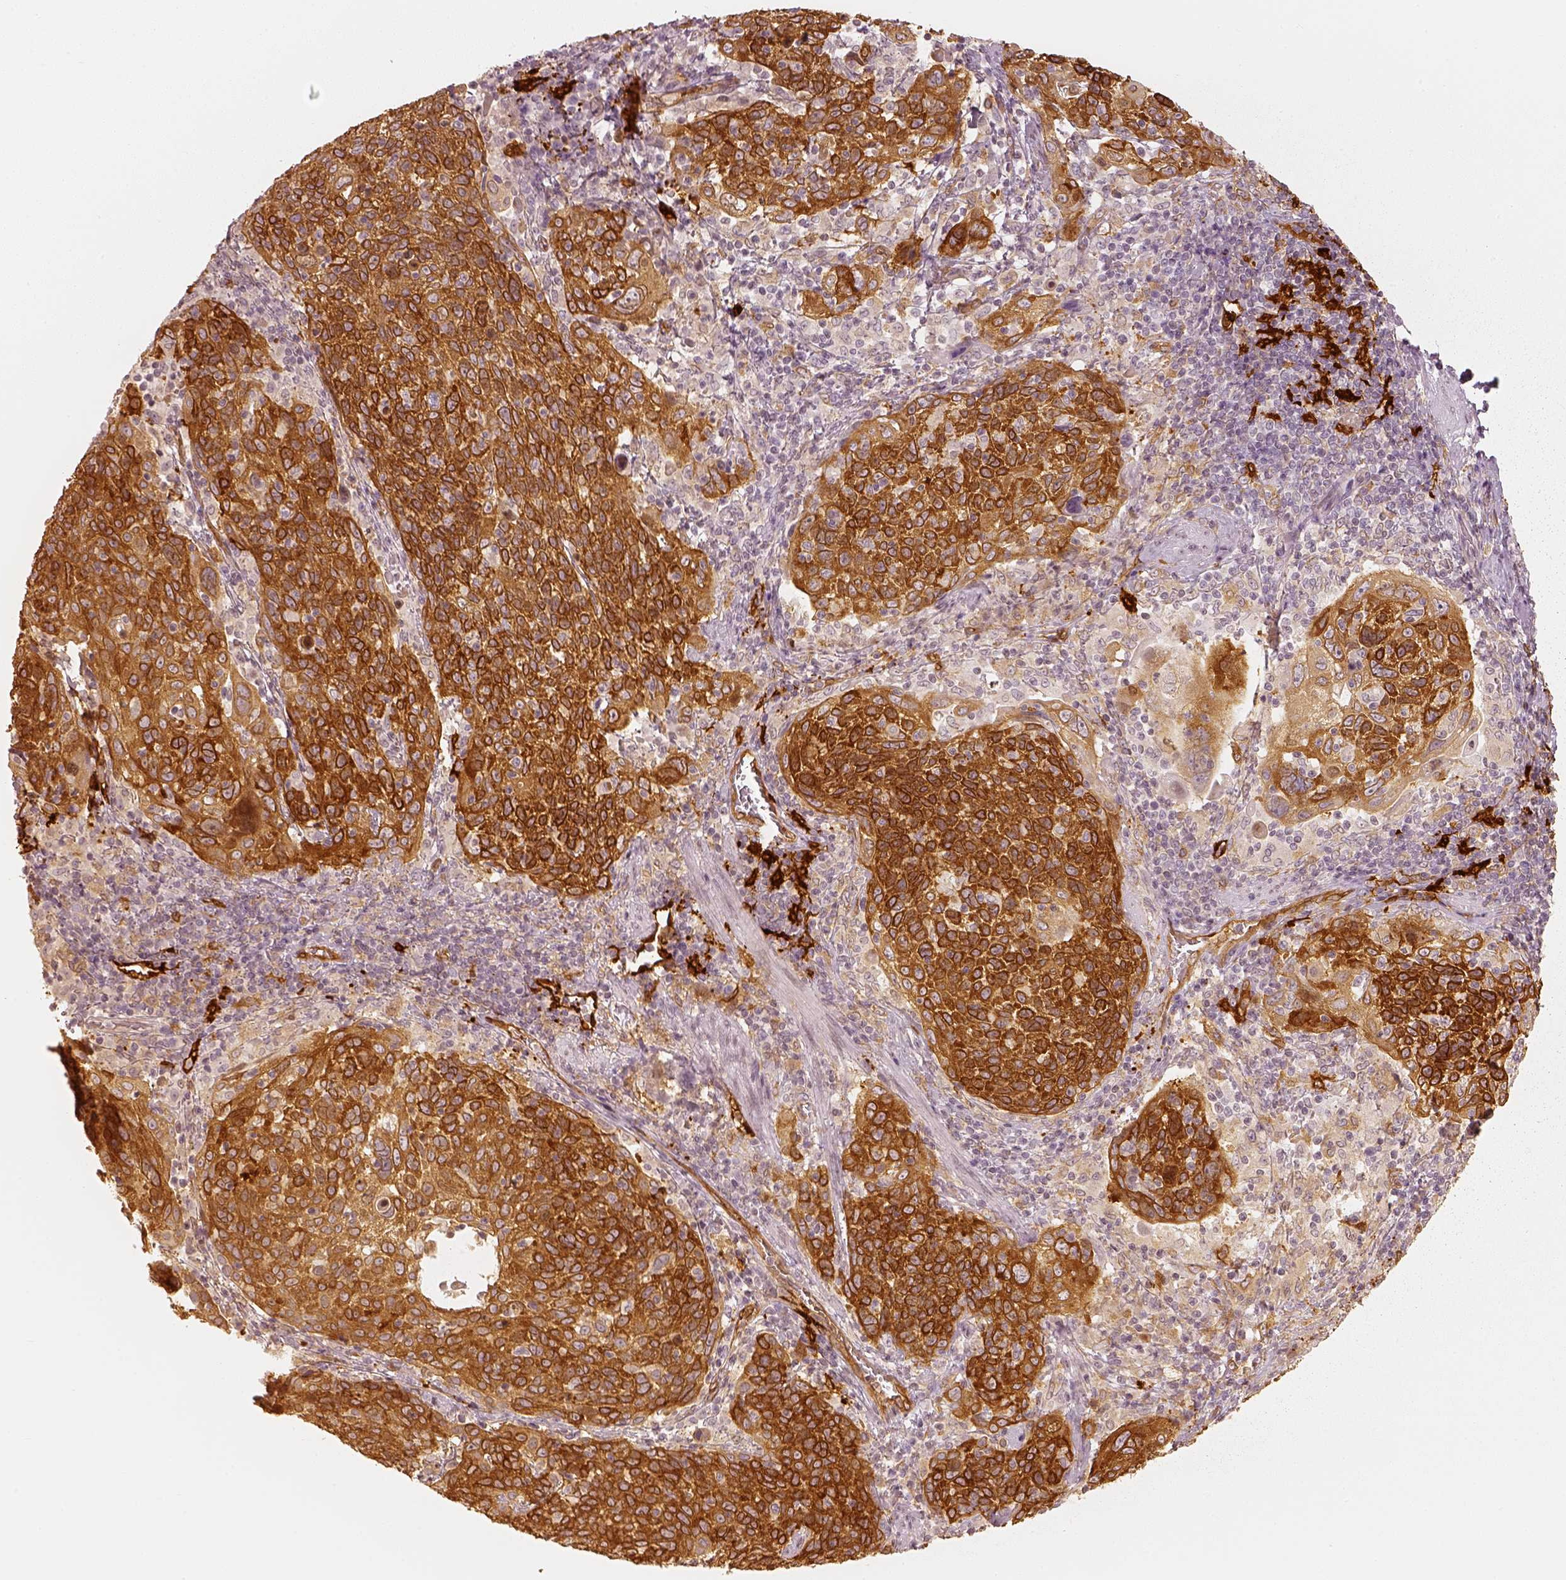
{"staining": {"intensity": "strong", "quantity": ">75%", "location": "cytoplasmic/membranous"}, "tissue": "cervical cancer", "cell_type": "Tumor cells", "image_type": "cancer", "snomed": [{"axis": "morphology", "description": "Squamous cell carcinoma, NOS"}, {"axis": "topography", "description": "Cervix"}], "caption": "A high amount of strong cytoplasmic/membranous positivity is present in approximately >75% of tumor cells in squamous cell carcinoma (cervical) tissue. The staining was performed using DAB, with brown indicating positive protein expression. Nuclei are stained blue with hematoxylin.", "gene": "FSCN1", "patient": {"sex": "female", "age": 61}}